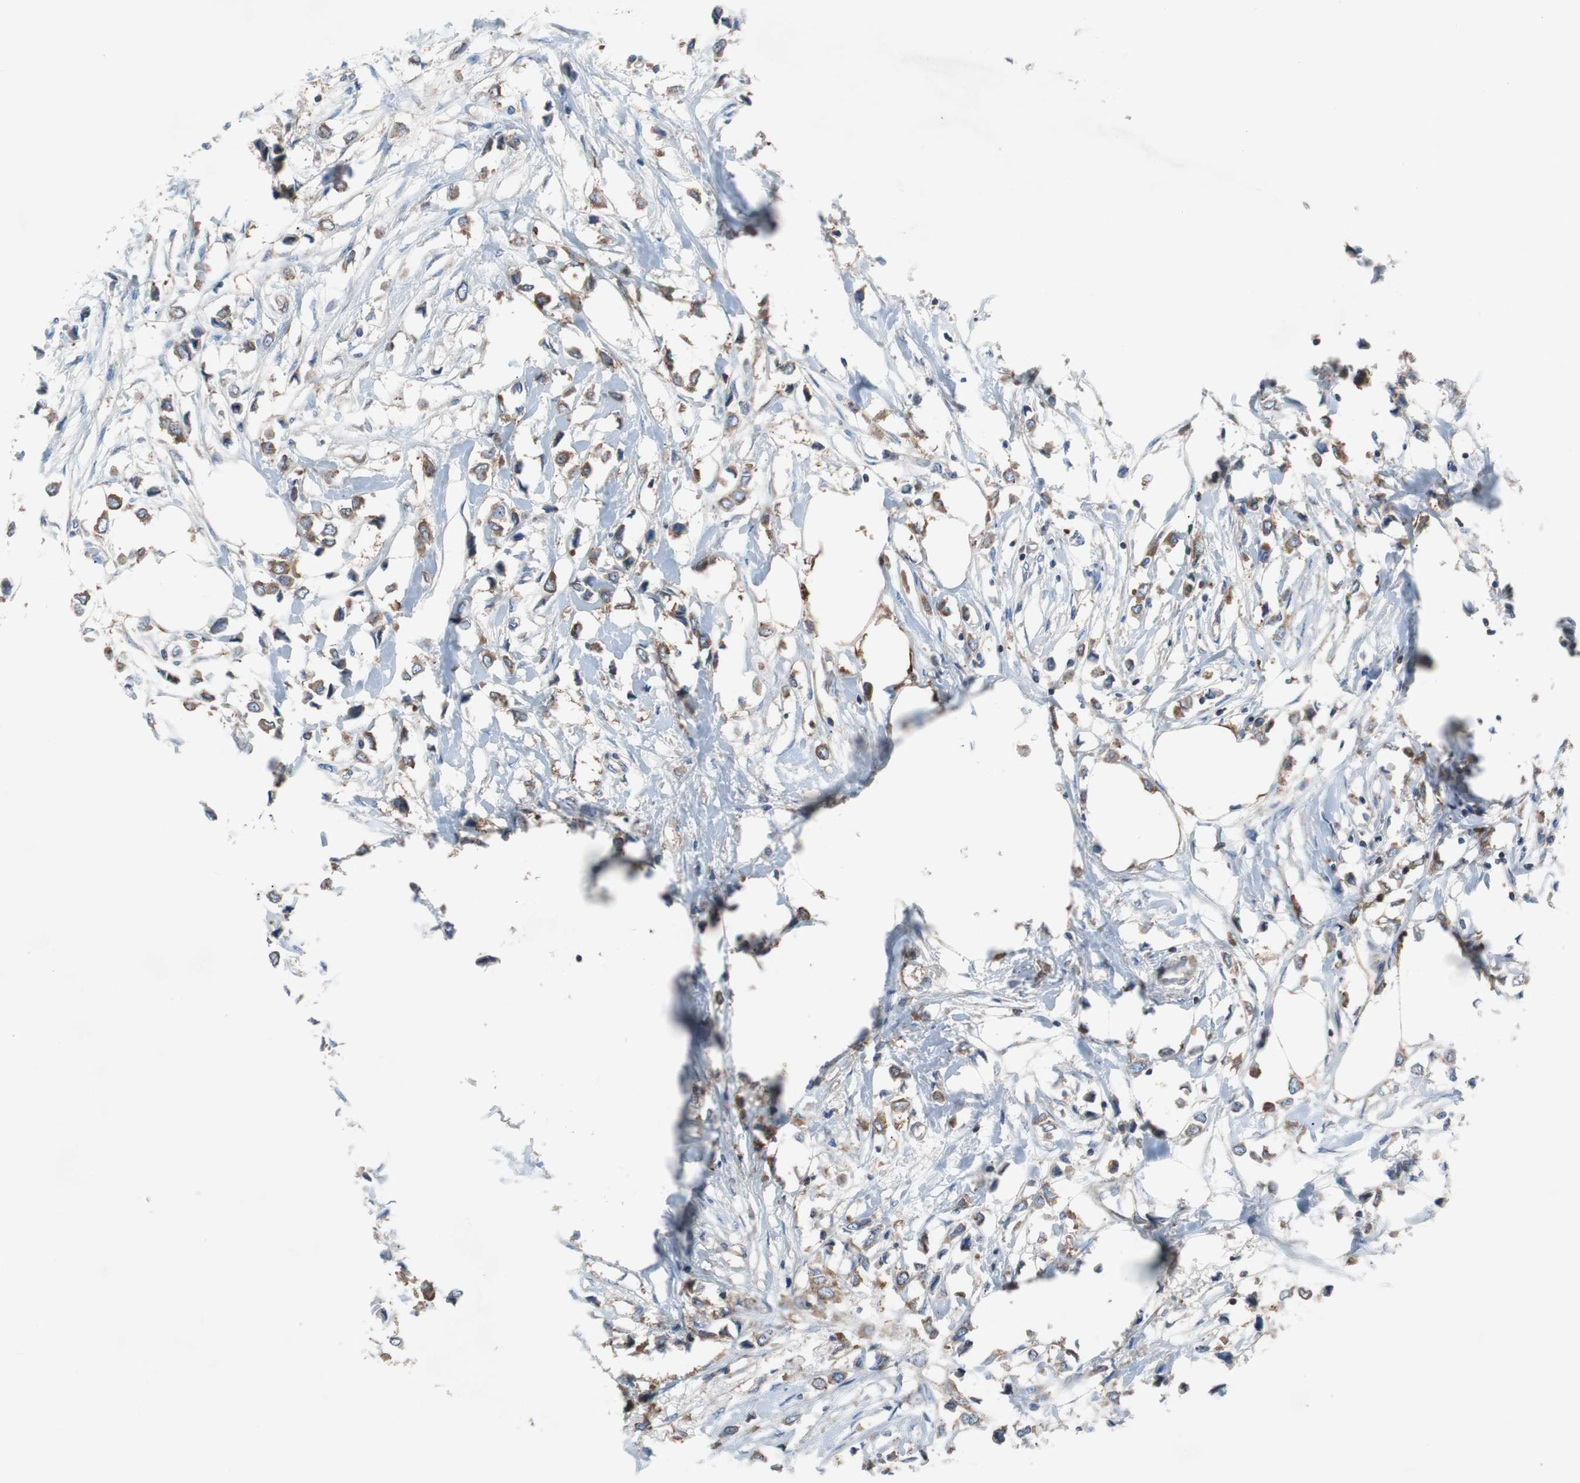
{"staining": {"intensity": "moderate", "quantity": ">75%", "location": "cytoplasmic/membranous"}, "tissue": "breast cancer", "cell_type": "Tumor cells", "image_type": "cancer", "snomed": [{"axis": "morphology", "description": "Lobular carcinoma"}, {"axis": "topography", "description": "Breast"}], "caption": "Tumor cells display moderate cytoplasmic/membranous positivity in approximately >75% of cells in breast cancer (lobular carcinoma). (Stains: DAB in brown, nuclei in blue, Microscopy: brightfield microscopy at high magnification).", "gene": "GYS1", "patient": {"sex": "female", "age": 51}}